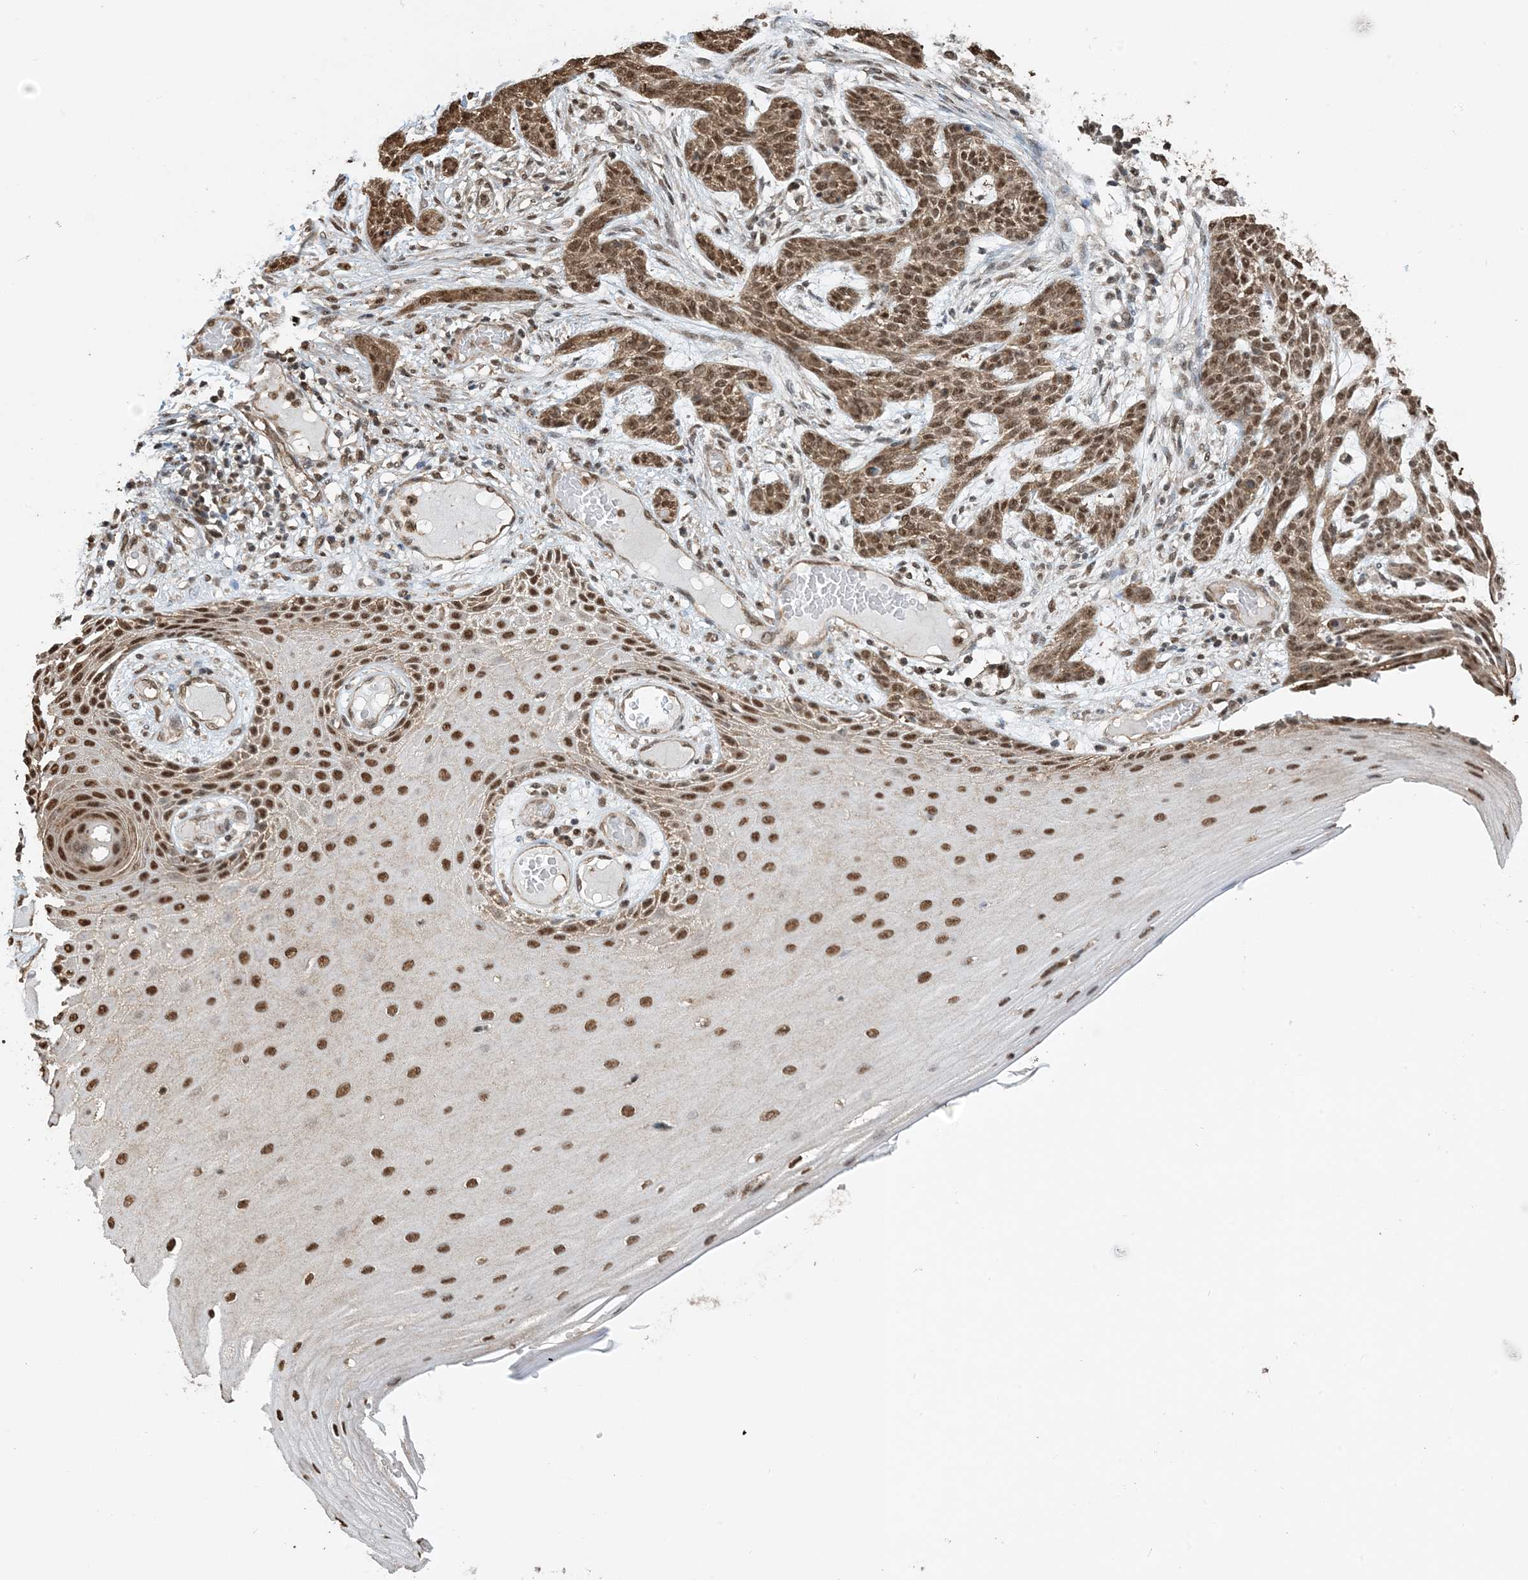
{"staining": {"intensity": "moderate", "quantity": ">75%", "location": "cytoplasmic/membranous,nuclear"}, "tissue": "skin cancer", "cell_type": "Tumor cells", "image_type": "cancer", "snomed": [{"axis": "morphology", "description": "Basal cell carcinoma"}, {"axis": "topography", "description": "Skin"}], "caption": "Immunohistochemical staining of skin cancer demonstrates medium levels of moderate cytoplasmic/membranous and nuclear protein expression in approximately >75% of tumor cells.", "gene": "HSPA1A", "patient": {"sex": "female", "age": 59}}